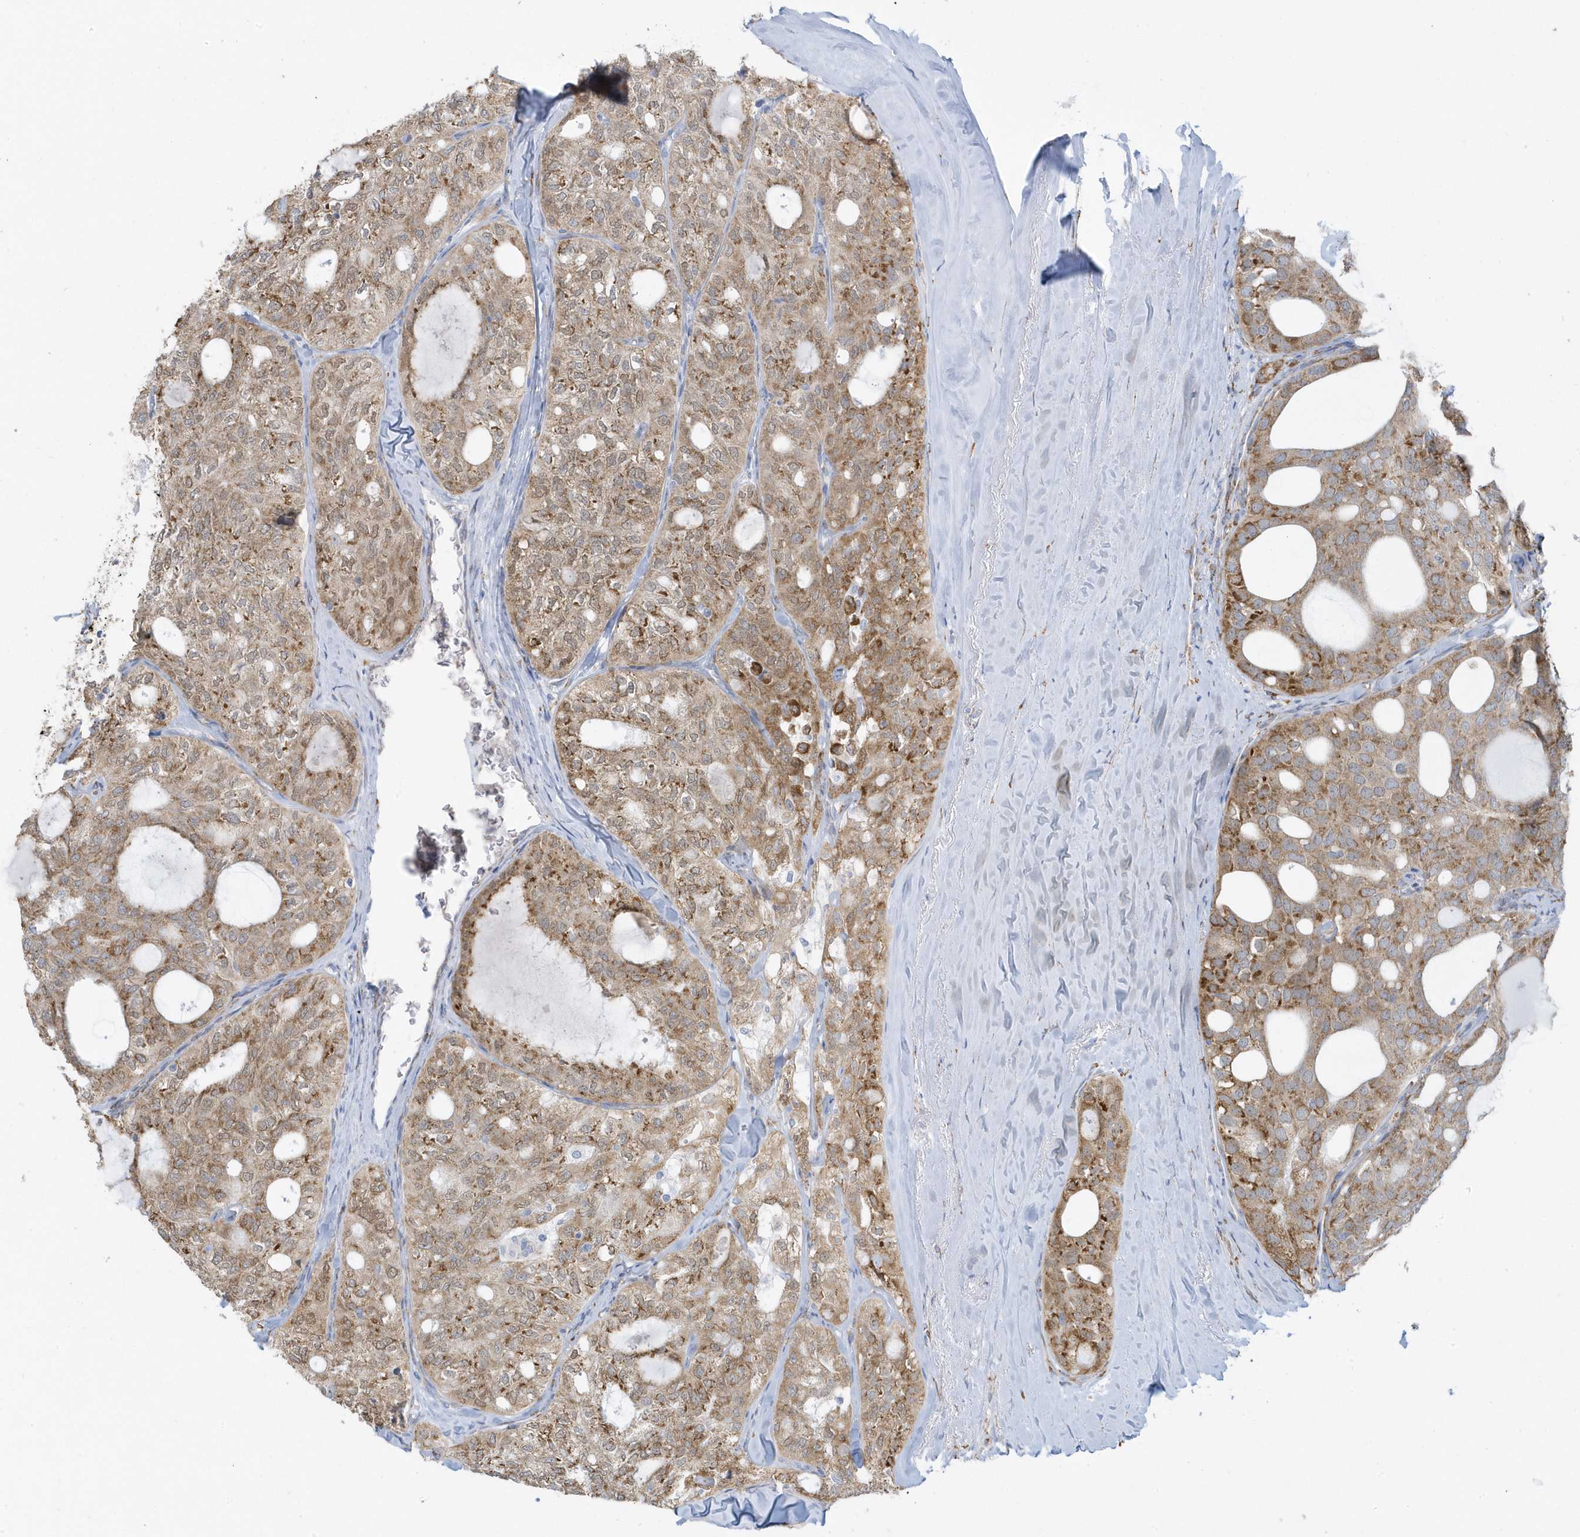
{"staining": {"intensity": "moderate", "quantity": ">75%", "location": "cytoplasmic/membranous"}, "tissue": "thyroid cancer", "cell_type": "Tumor cells", "image_type": "cancer", "snomed": [{"axis": "morphology", "description": "Follicular adenoma carcinoma, NOS"}, {"axis": "topography", "description": "Thyroid gland"}], "caption": "Follicular adenoma carcinoma (thyroid) tissue demonstrates moderate cytoplasmic/membranous staining in about >75% of tumor cells", "gene": "DCAF1", "patient": {"sex": "male", "age": 75}}